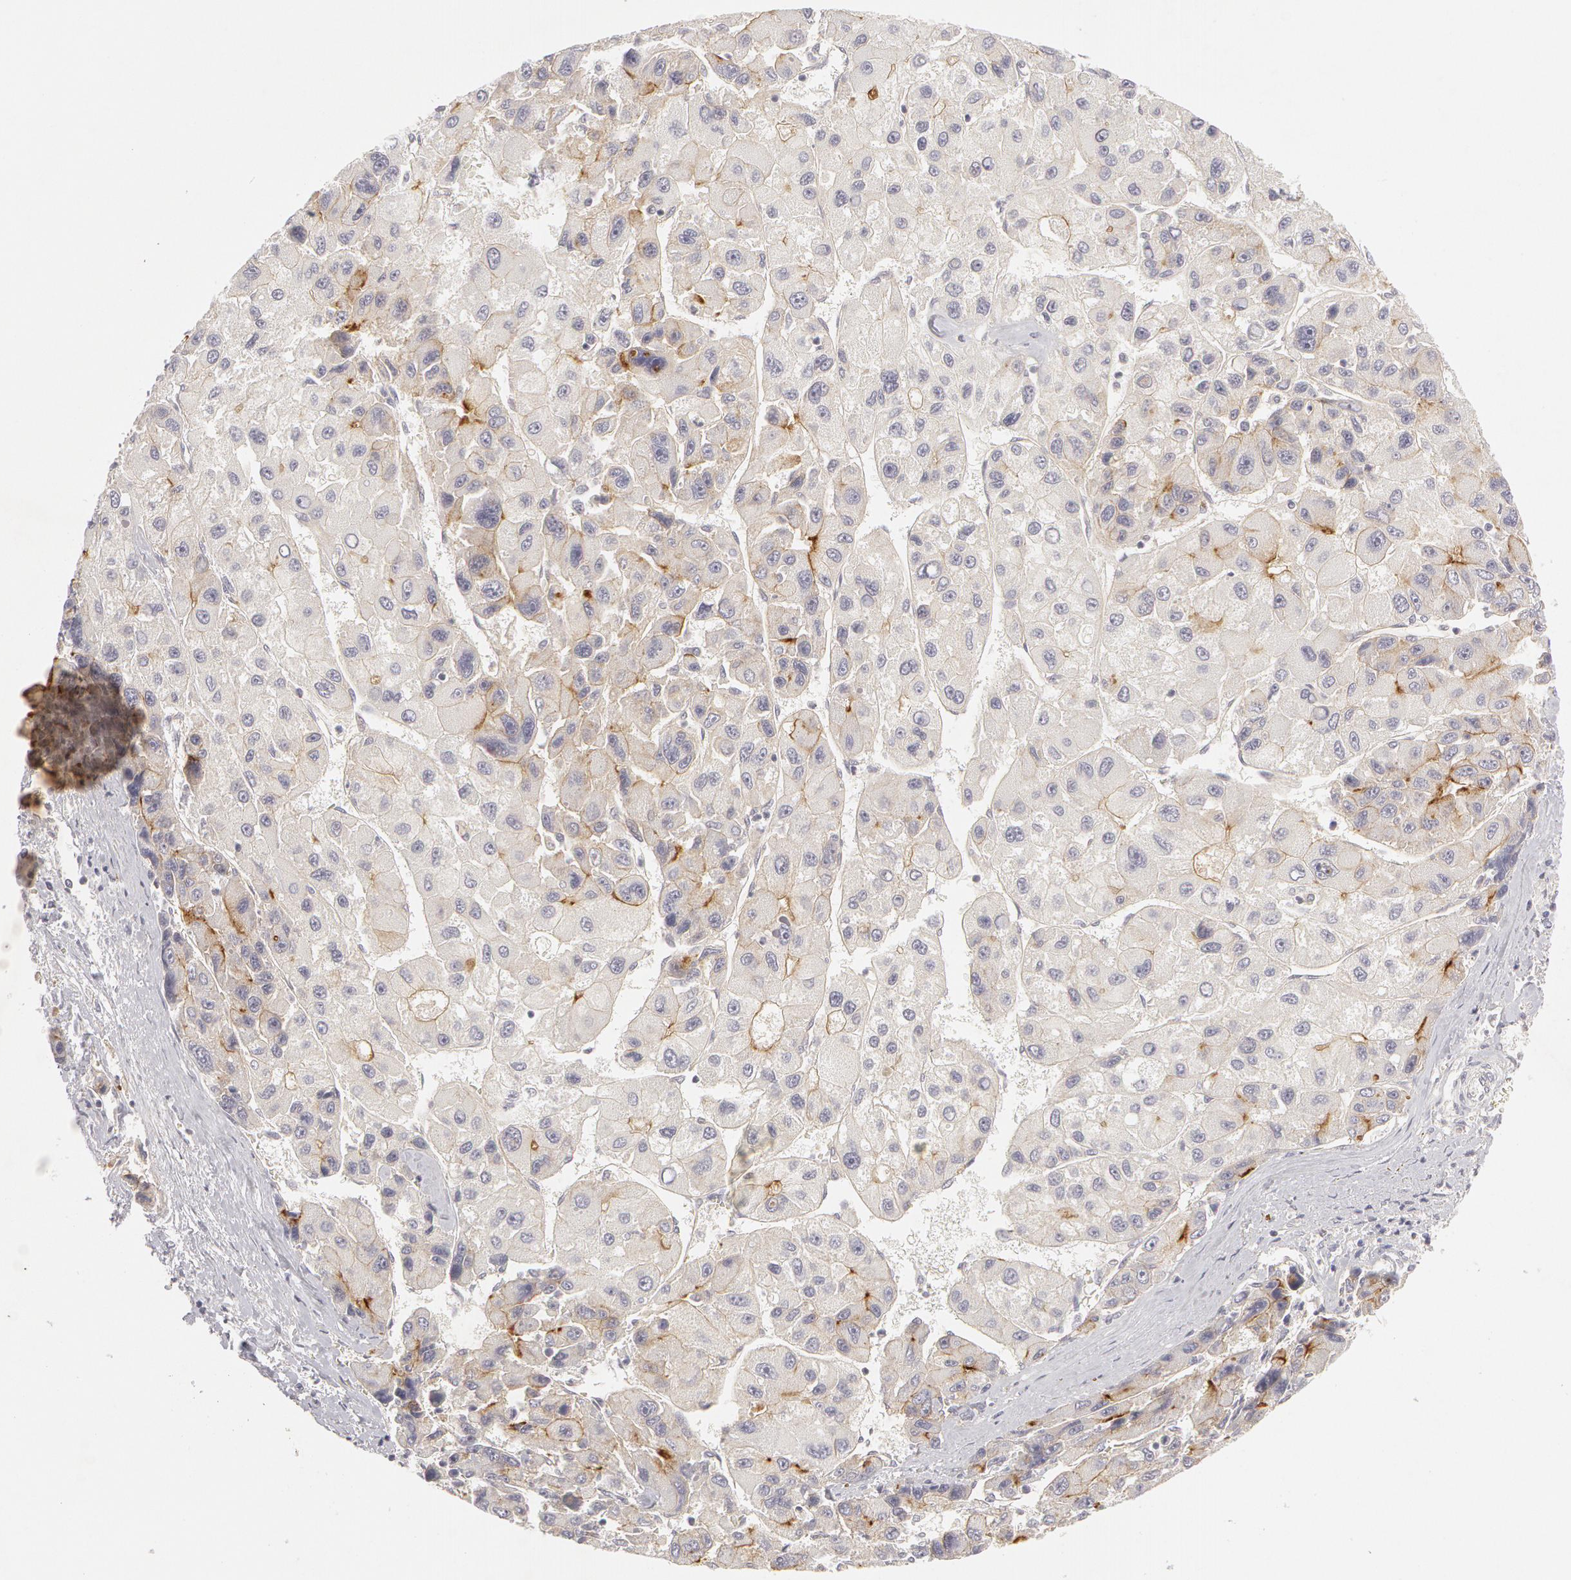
{"staining": {"intensity": "moderate", "quantity": "25%-75%", "location": "cytoplasmic/membranous"}, "tissue": "liver cancer", "cell_type": "Tumor cells", "image_type": "cancer", "snomed": [{"axis": "morphology", "description": "Carcinoma, Hepatocellular, NOS"}, {"axis": "topography", "description": "Liver"}], "caption": "Immunohistochemical staining of human liver hepatocellular carcinoma demonstrates medium levels of moderate cytoplasmic/membranous staining in about 25%-75% of tumor cells.", "gene": "ABCB1", "patient": {"sex": "male", "age": 64}}